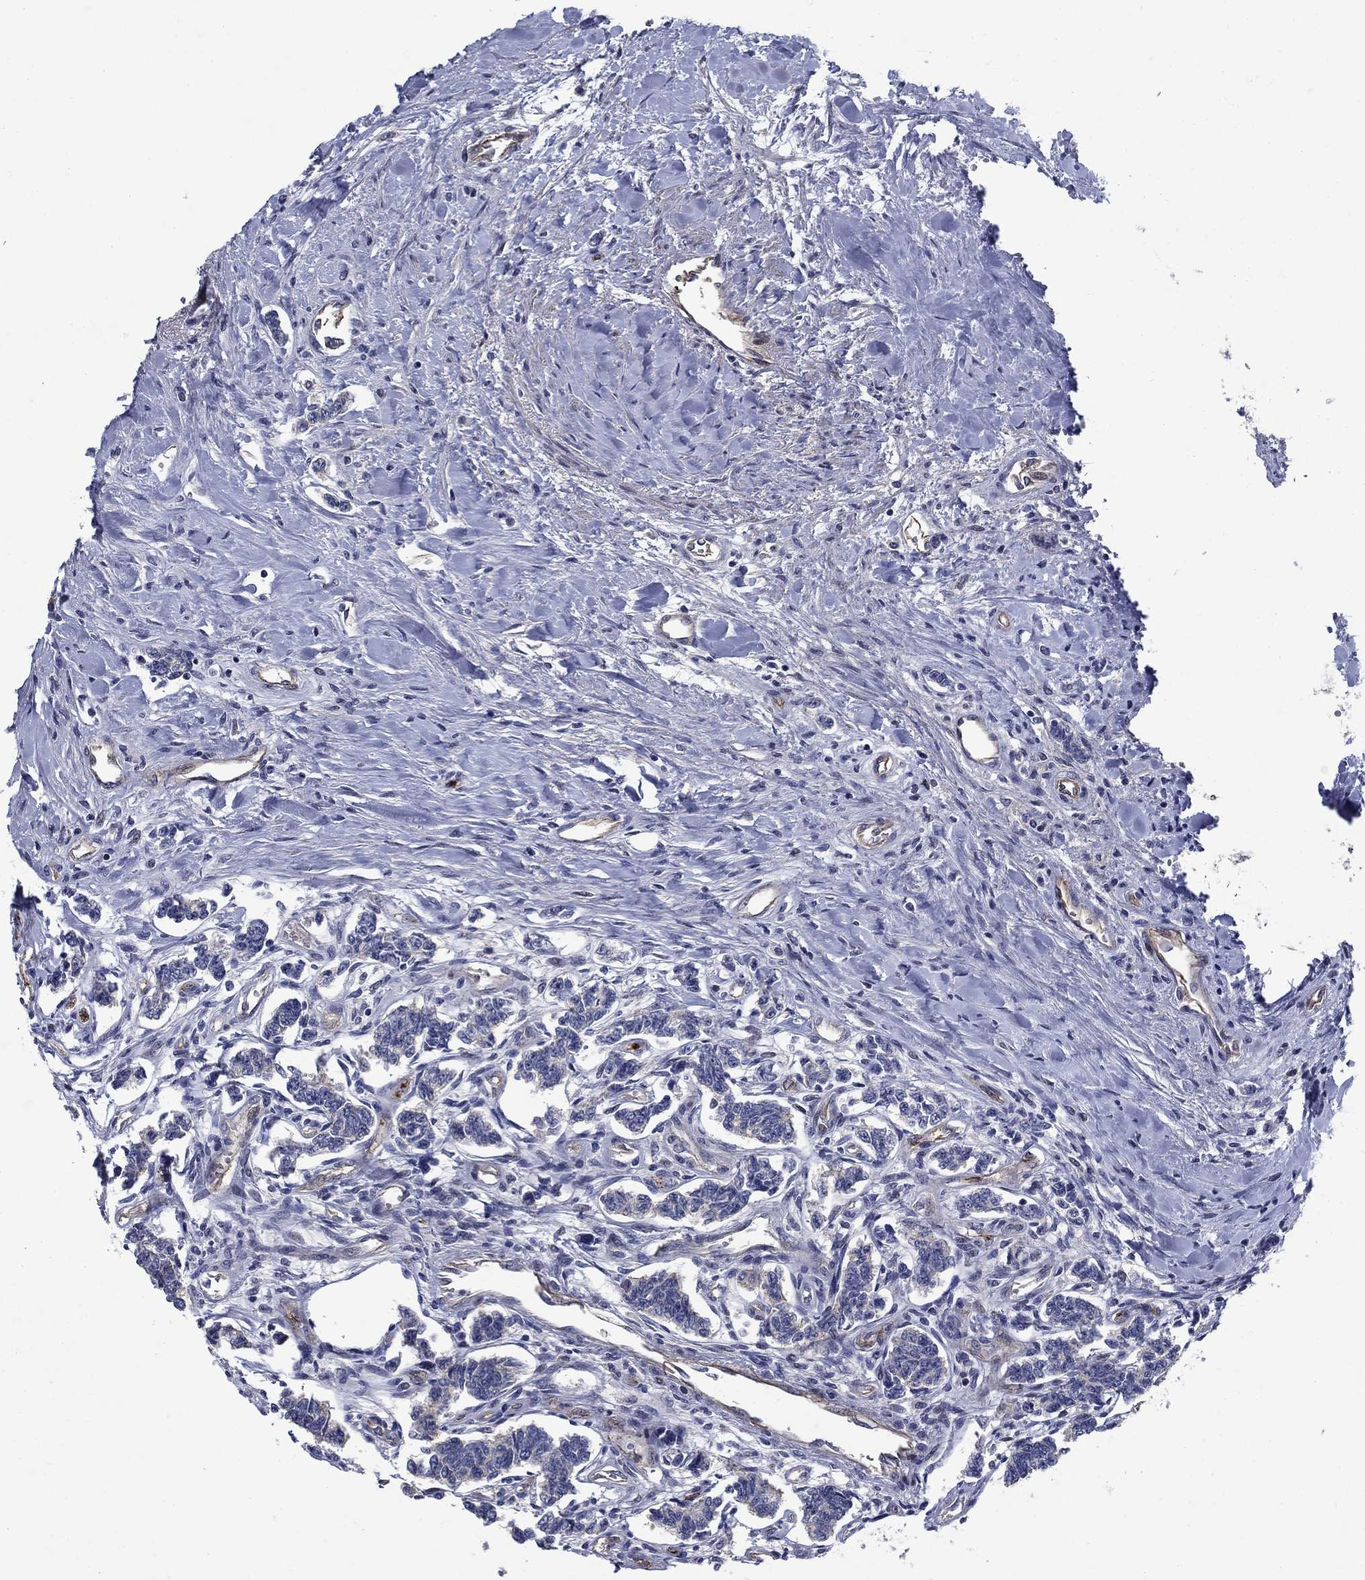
{"staining": {"intensity": "negative", "quantity": "none", "location": "none"}, "tissue": "carcinoid", "cell_type": "Tumor cells", "image_type": "cancer", "snomed": [{"axis": "morphology", "description": "Carcinoid, malignant, NOS"}, {"axis": "topography", "description": "Kidney"}], "caption": "DAB immunohistochemical staining of carcinoid shows no significant positivity in tumor cells.", "gene": "SLC7A1", "patient": {"sex": "female", "age": 41}}